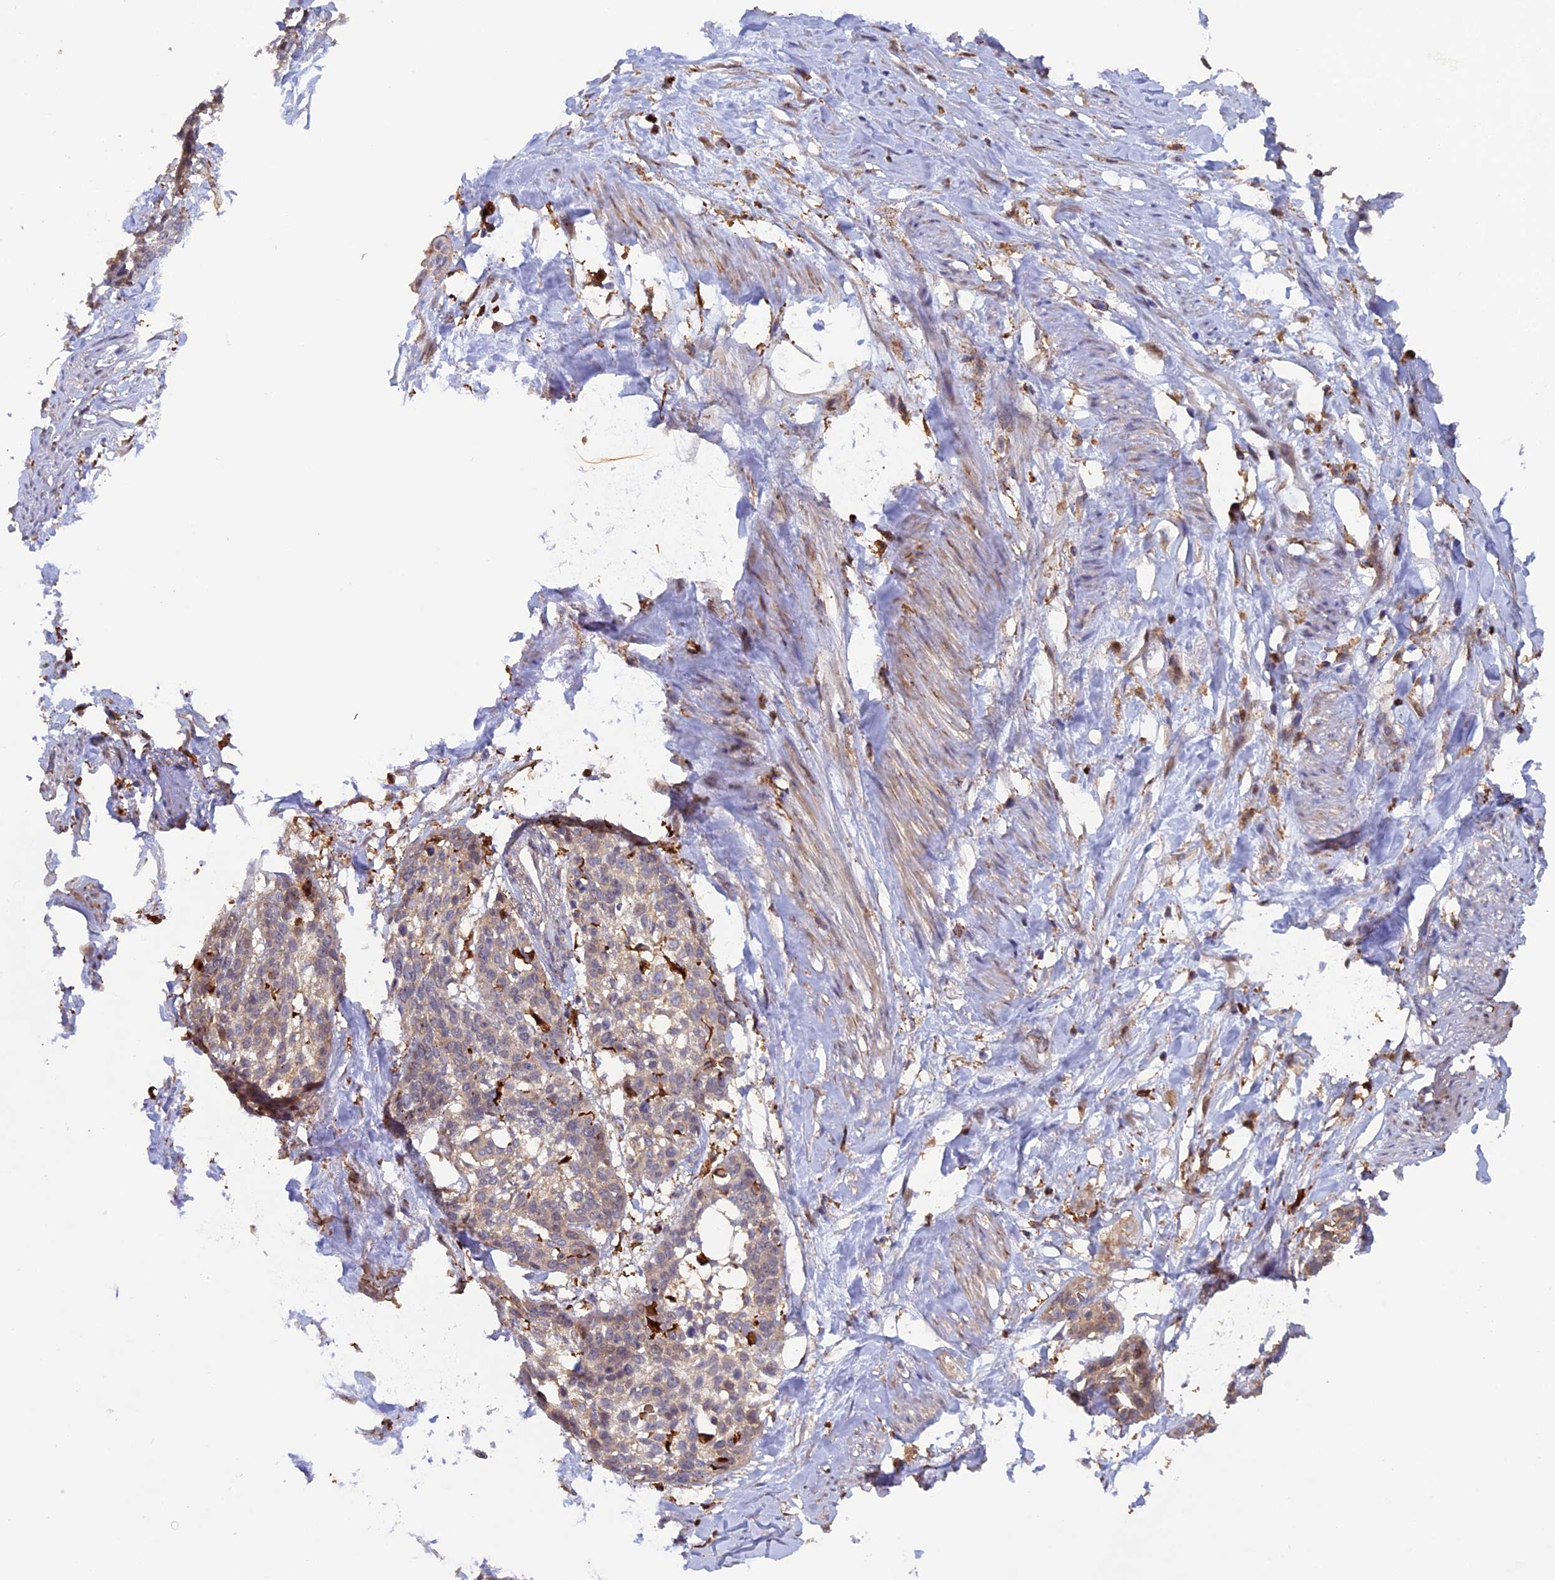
{"staining": {"intensity": "negative", "quantity": "none", "location": "none"}, "tissue": "cervical cancer", "cell_type": "Tumor cells", "image_type": "cancer", "snomed": [{"axis": "morphology", "description": "Squamous cell carcinoma, NOS"}, {"axis": "topography", "description": "Cervix"}], "caption": "This is an immunohistochemistry (IHC) image of squamous cell carcinoma (cervical). There is no positivity in tumor cells.", "gene": "FERMT1", "patient": {"sex": "female", "age": 57}}